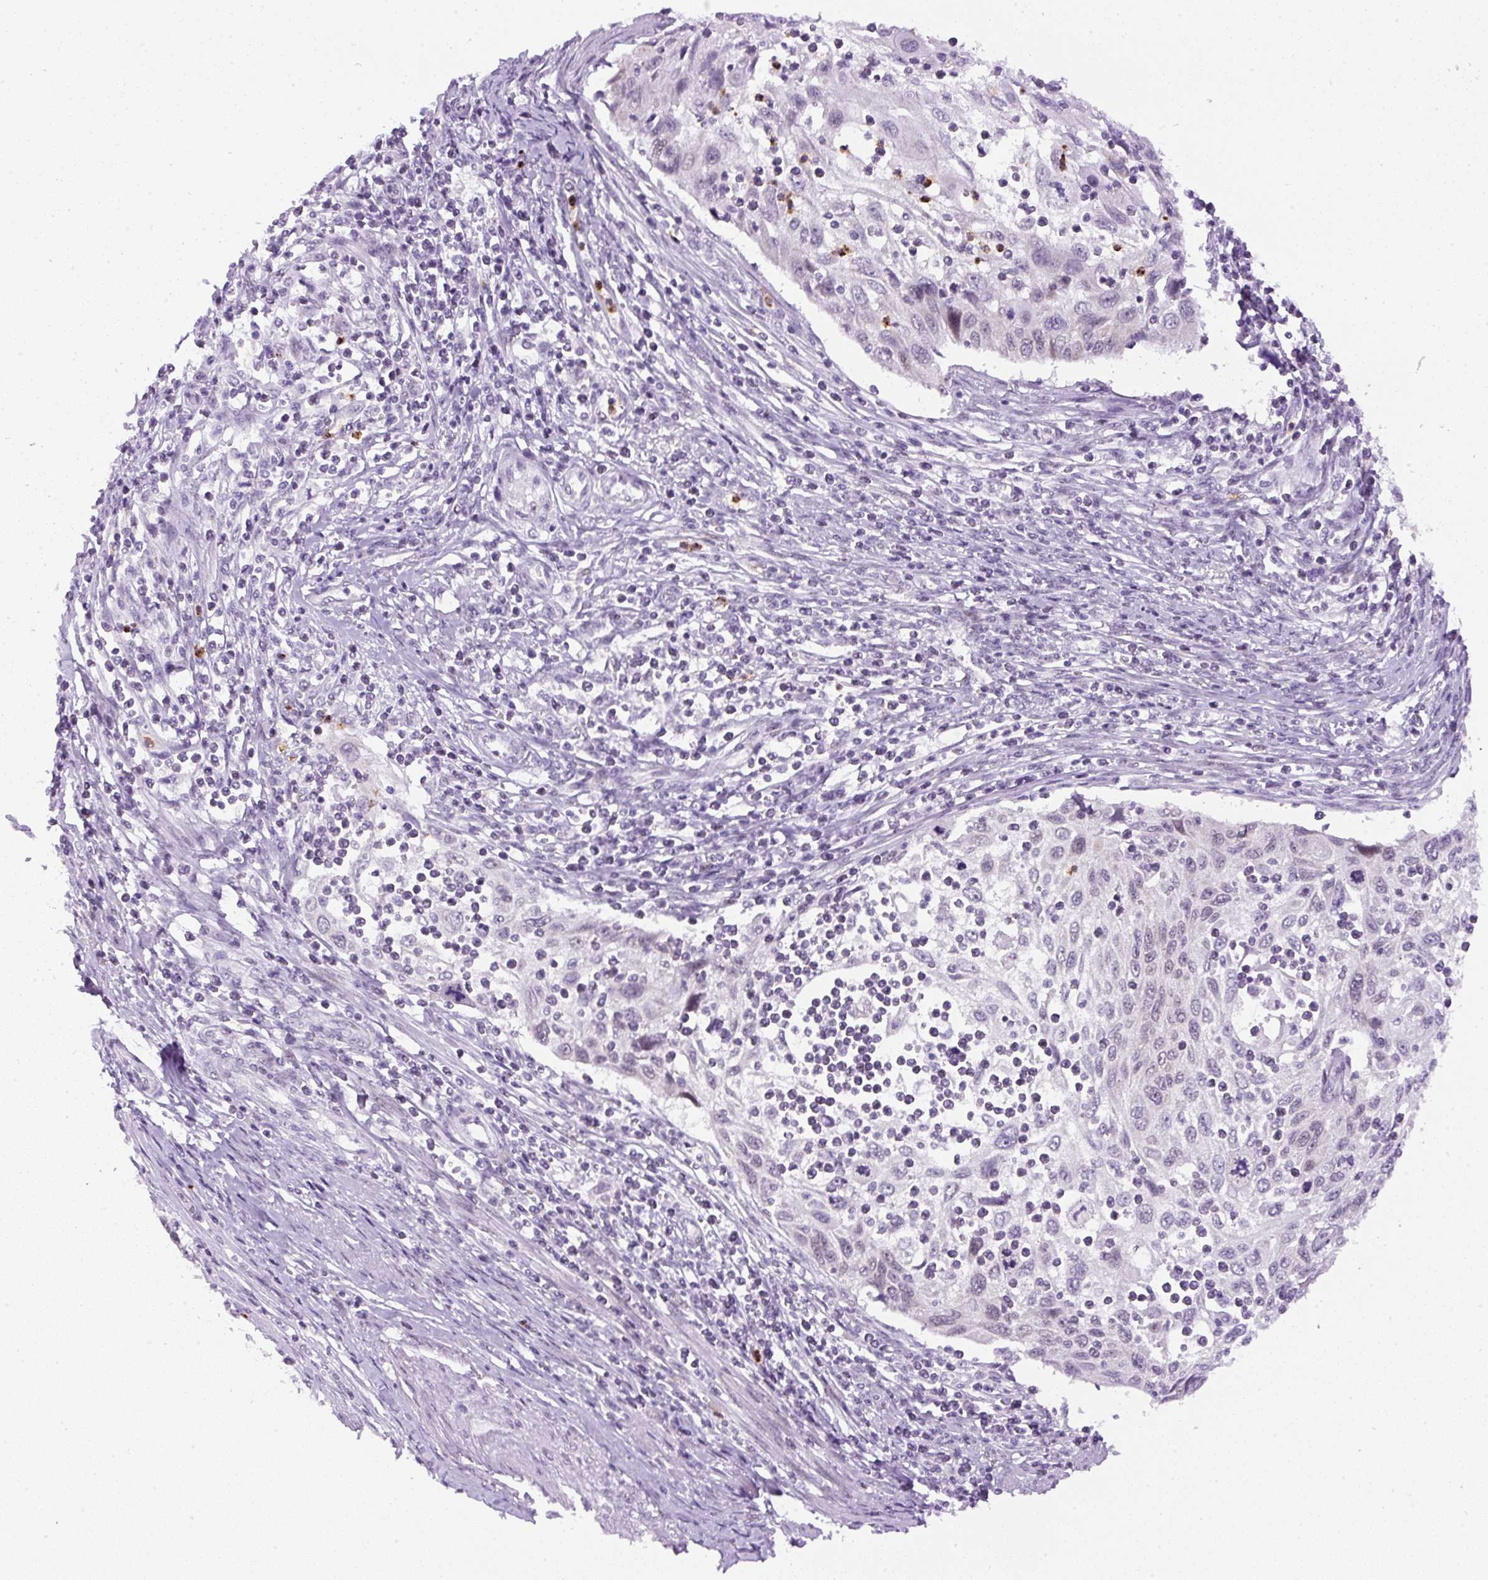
{"staining": {"intensity": "negative", "quantity": "none", "location": "none"}, "tissue": "cervical cancer", "cell_type": "Tumor cells", "image_type": "cancer", "snomed": [{"axis": "morphology", "description": "Squamous cell carcinoma, NOS"}, {"axis": "topography", "description": "Cervix"}], "caption": "Image shows no protein staining in tumor cells of cervical cancer (squamous cell carcinoma) tissue.", "gene": "RHBDD2", "patient": {"sex": "female", "age": 70}}